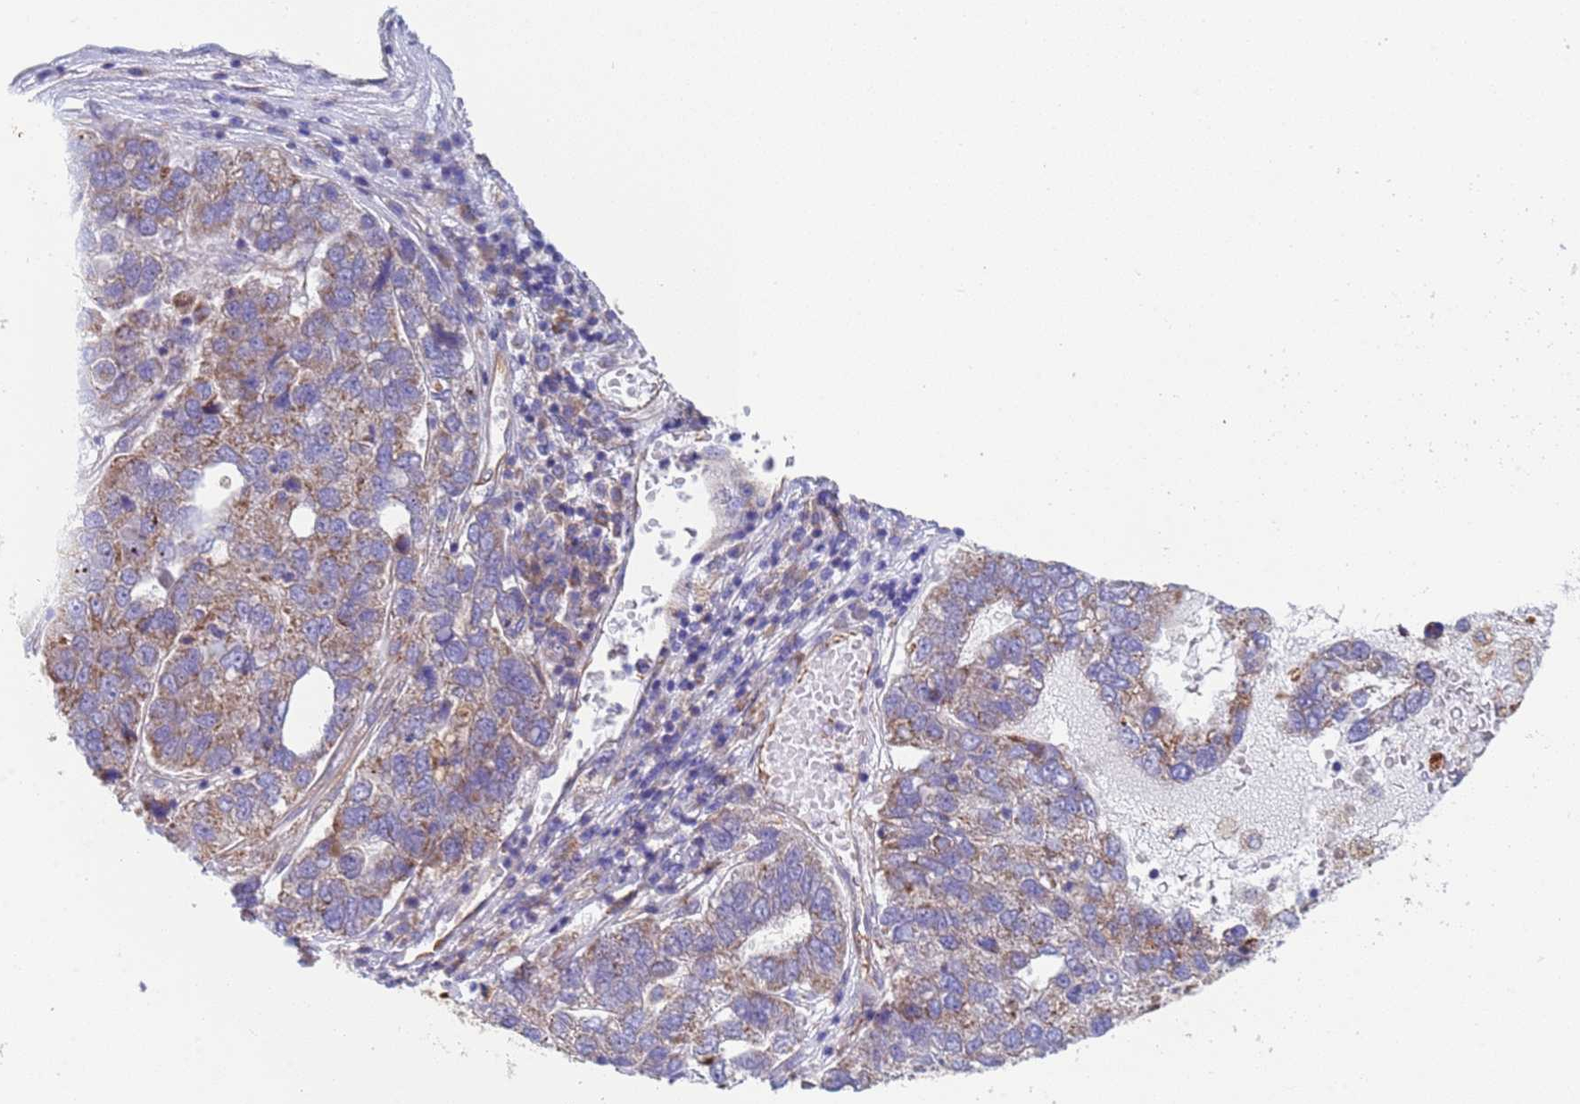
{"staining": {"intensity": "weak", "quantity": "<25%", "location": "cytoplasmic/membranous"}, "tissue": "pancreatic cancer", "cell_type": "Tumor cells", "image_type": "cancer", "snomed": [{"axis": "morphology", "description": "Adenocarcinoma, NOS"}, {"axis": "topography", "description": "Pancreas"}], "caption": "Immunohistochemical staining of human pancreatic cancer shows no significant expression in tumor cells.", "gene": "NUDT12", "patient": {"sex": "female", "age": 61}}